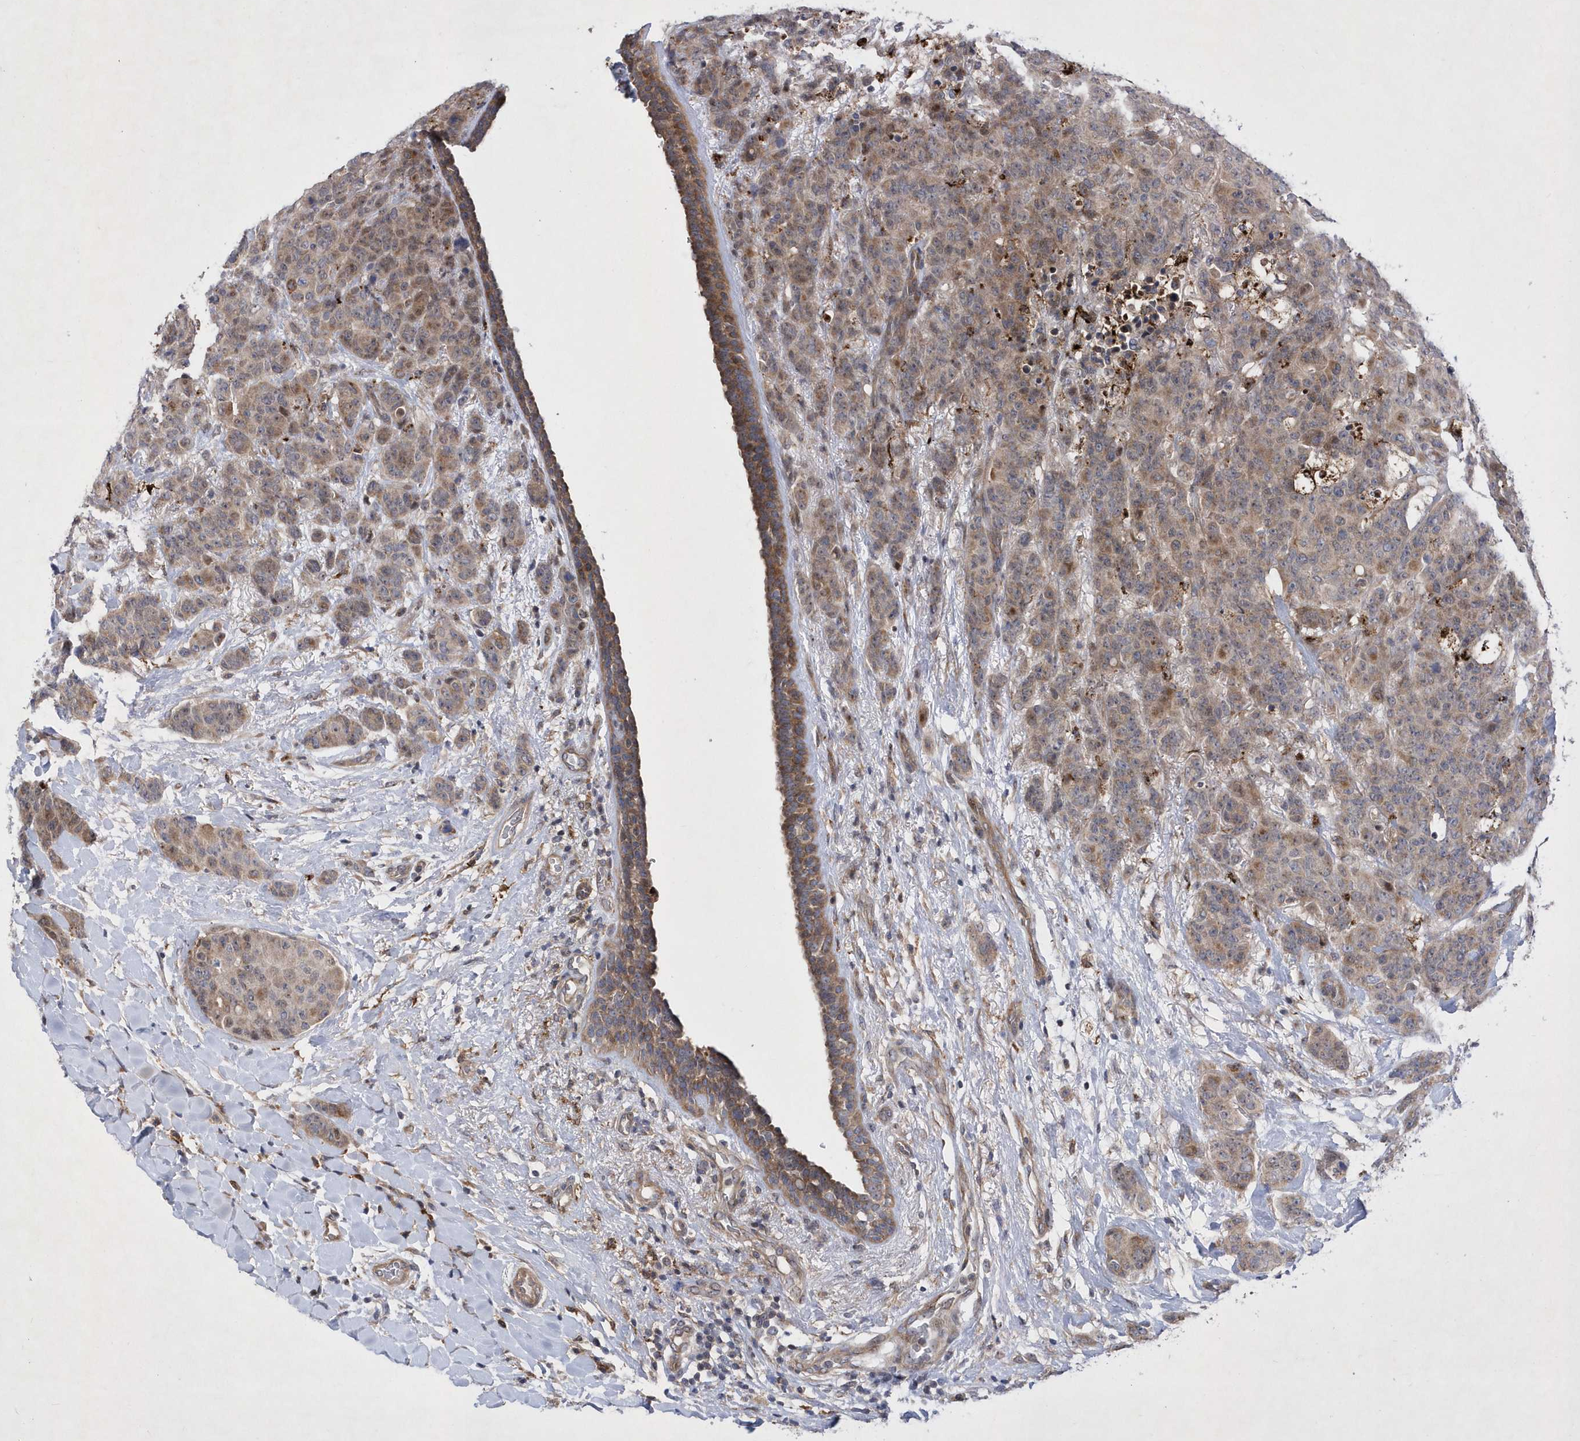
{"staining": {"intensity": "weak", "quantity": ">75%", "location": "cytoplasmic/membranous"}, "tissue": "breast cancer", "cell_type": "Tumor cells", "image_type": "cancer", "snomed": [{"axis": "morphology", "description": "Duct carcinoma"}, {"axis": "topography", "description": "Breast"}], "caption": "The micrograph reveals staining of breast intraductal carcinoma, revealing weak cytoplasmic/membranous protein expression (brown color) within tumor cells.", "gene": "LONRF2", "patient": {"sex": "female", "age": 40}}